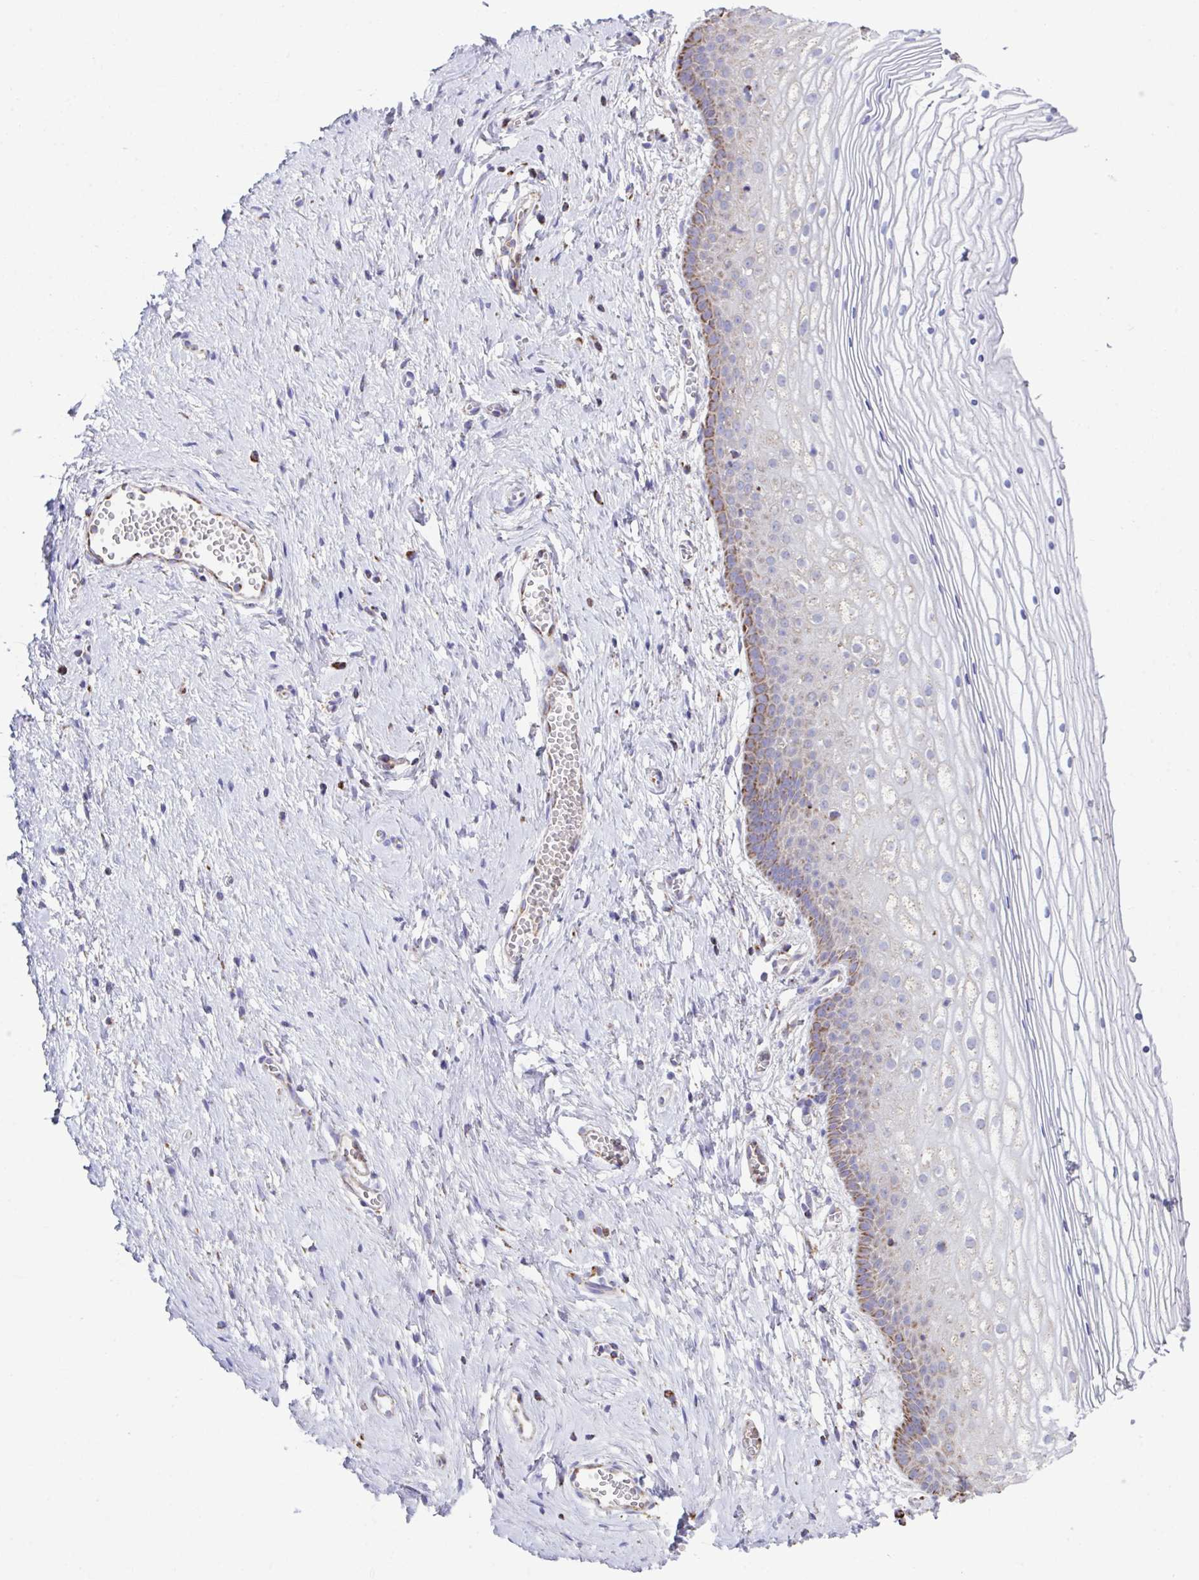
{"staining": {"intensity": "moderate", "quantity": "<25%", "location": "cytoplasmic/membranous"}, "tissue": "vagina", "cell_type": "Squamous epithelial cells", "image_type": "normal", "snomed": [{"axis": "morphology", "description": "Normal tissue, NOS"}, {"axis": "topography", "description": "Vagina"}], "caption": "IHC photomicrograph of unremarkable human vagina stained for a protein (brown), which exhibits low levels of moderate cytoplasmic/membranous staining in about <25% of squamous epithelial cells.", "gene": "PCMTD2", "patient": {"sex": "female", "age": 56}}